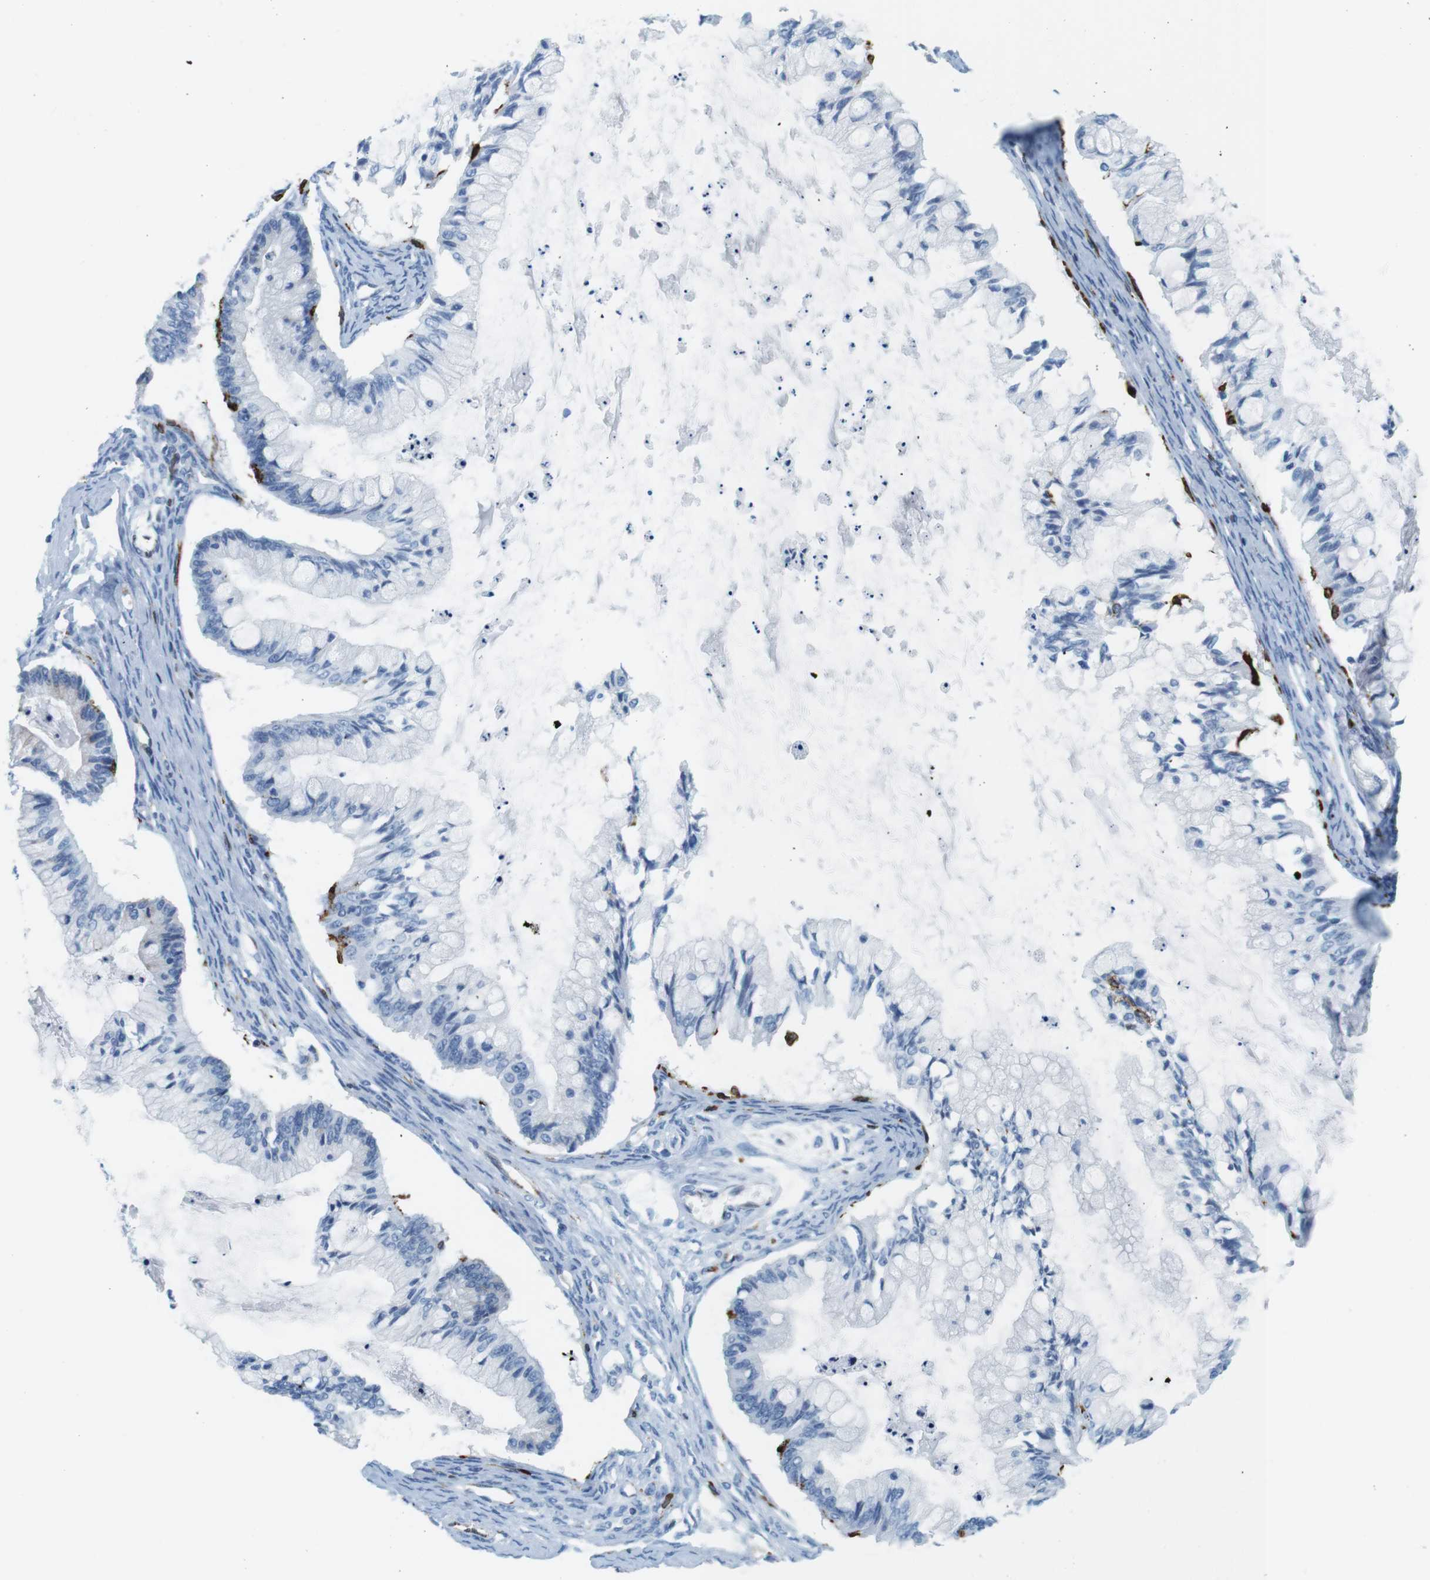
{"staining": {"intensity": "weak", "quantity": "<25%", "location": "cytoplasmic/membranous"}, "tissue": "ovarian cancer", "cell_type": "Tumor cells", "image_type": "cancer", "snomed": [{"axis": "morphology", "description": "Cystadenocarcinoma, mucinous, NOS"}, {"axis": "topography", "description": "Ovary"}], "caption": "Tumor cells show no significant expression in ovarian mucinous cystadenocarcinoma.", "gene": "CIITA", "patient": {"sex": "female", "age": 57}}